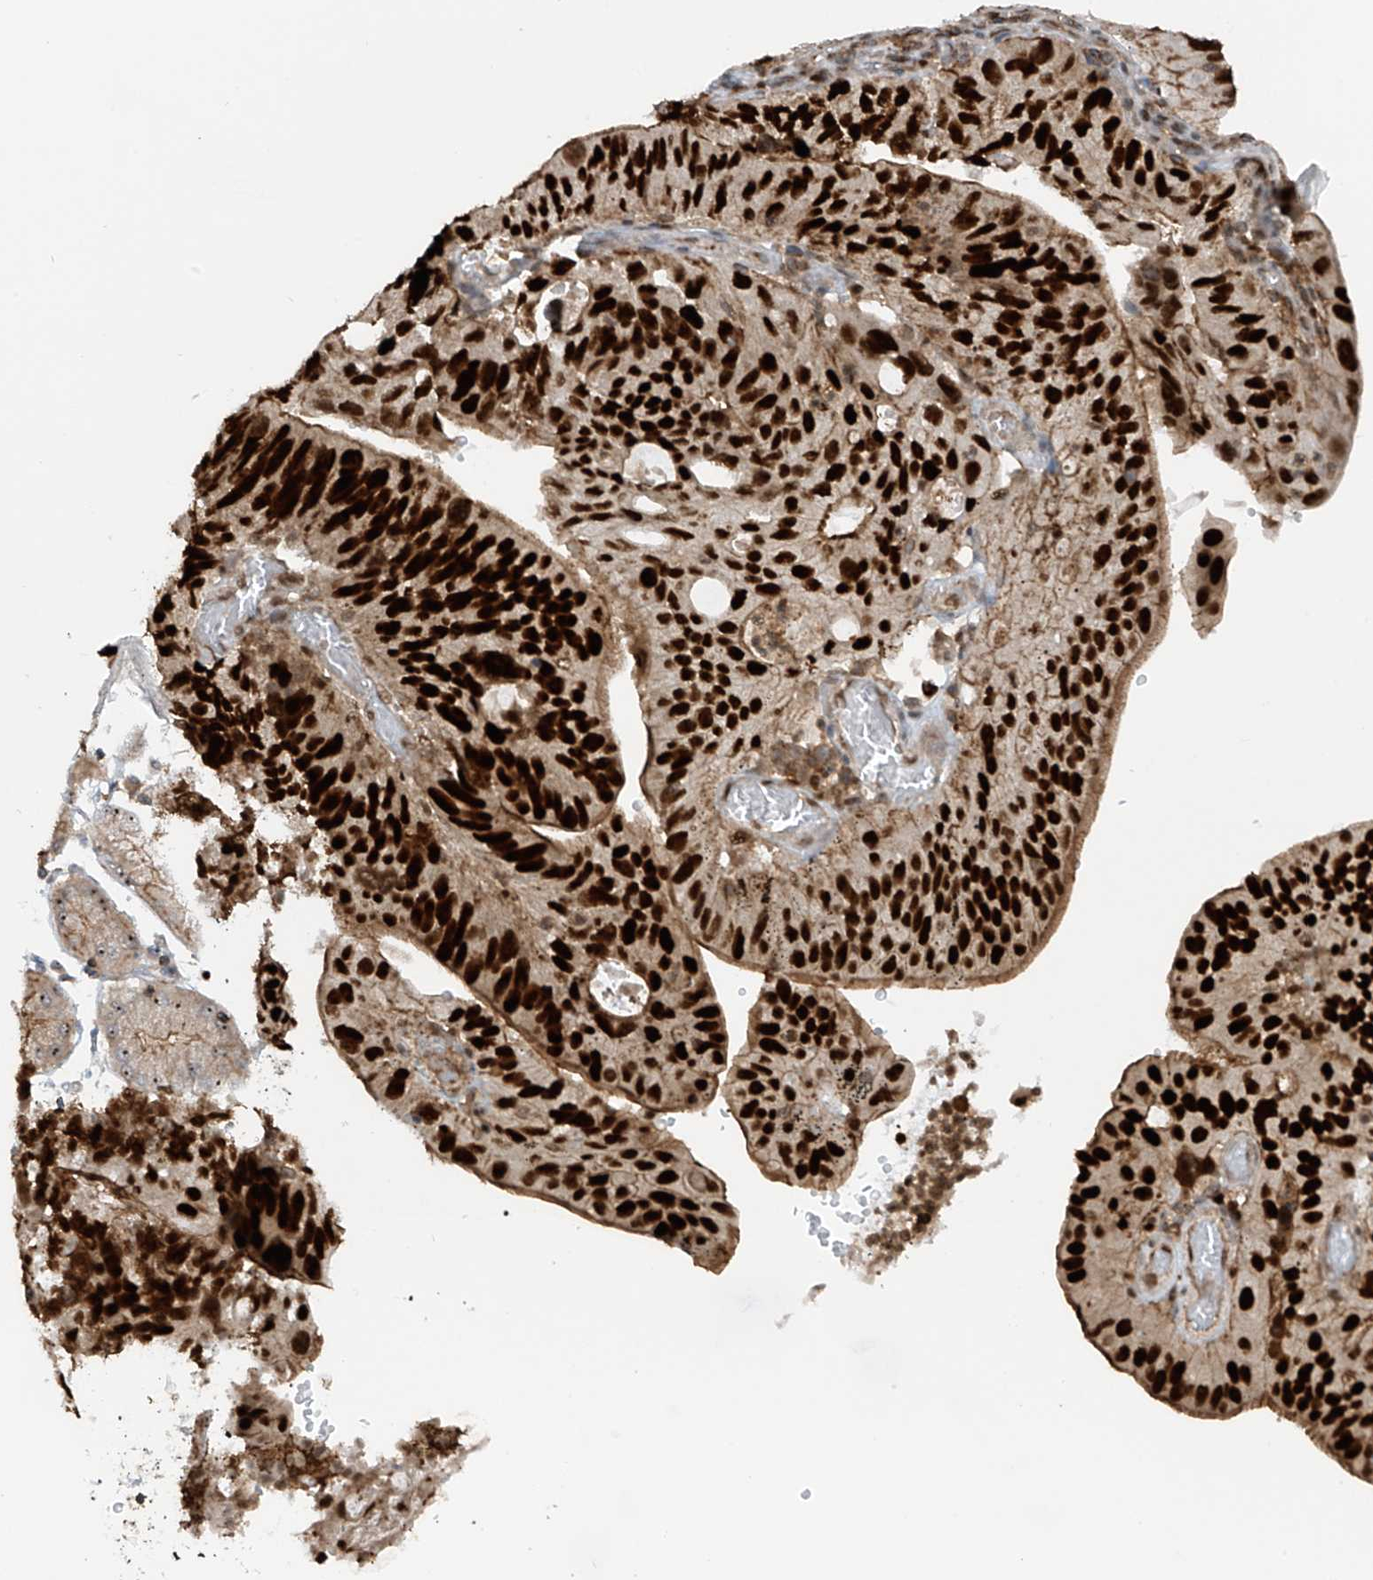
{"staining": {"intensity": "strong", "quantity": ">75%", "location": "nuclear"}, "tissue": "stomach cancer", "cell_type": "Tumor cells", "image_type": "cancer", "snomed": [{"axis": "morphology", "description": "Adenocarcinoma, NOS"}, {"axis": "topography", "description": "Stomach"}], "caption": "Immunohistochemical staining of stomach cancer displays high levels of strong nuclear protein positivity in approximately >75% of tumor cells.", "gene": "REPIN1", "patient": {"sex": "female", "age": 59}}